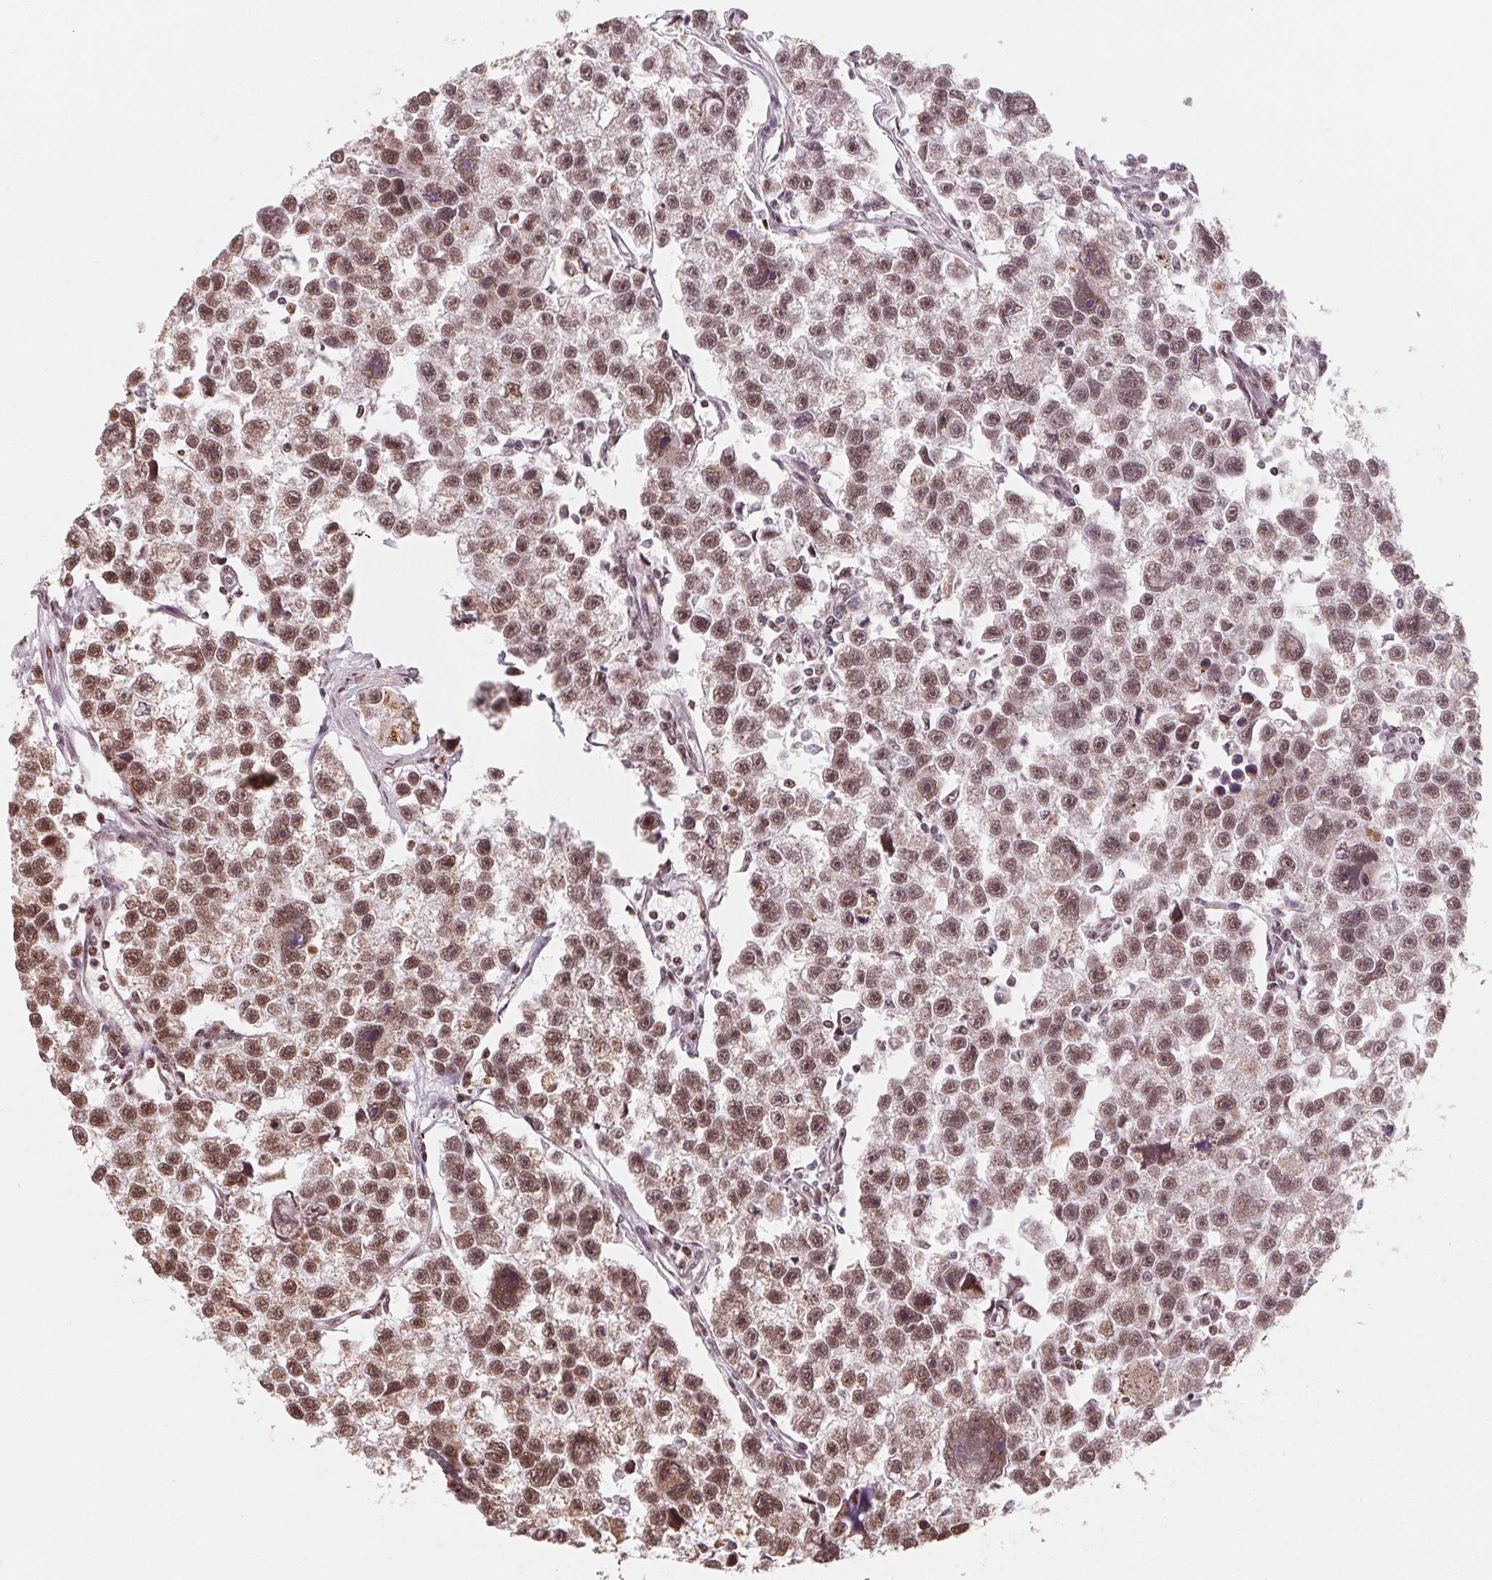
{"staining": {"intensity": "moderate", "quantity": ">75%", "location": "nuclear"}, "tissue": "testis cancer", "cell_type": "Tumor cells", "image_type": "cancer", "snomed": [{"axis": "morphology", "description": "Seminoma, NOS"}, {"axis": "topography", "description": "Testis"}], "caption": "Protein analysis of testis cancer tissue demonstrates moderate nuclear positivity in approximately >75% of tumor cells.", "gene": "TOPORS", "patient": {"sex": "male", "age": 26}}